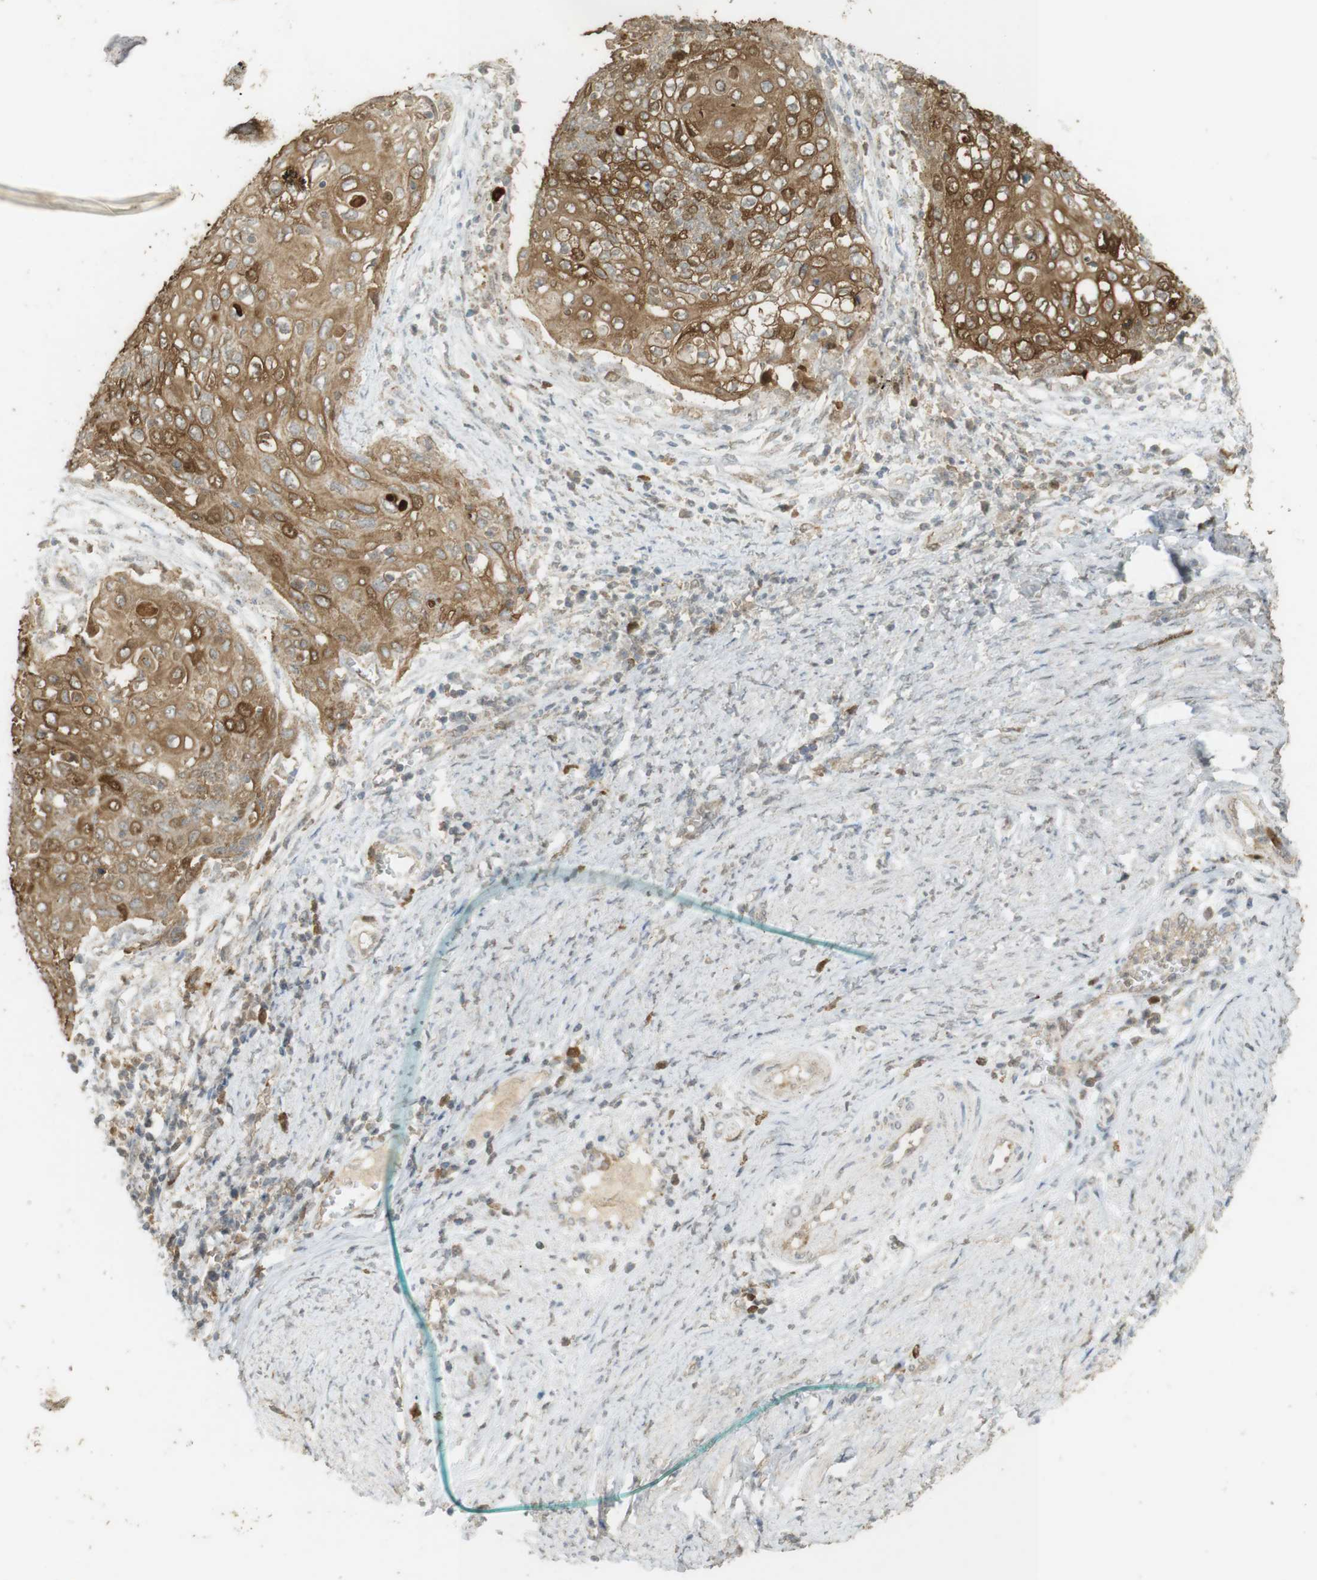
{"staining": {"intensity": "moderate", "quantity": ">75%", "location": "cytoplasmic/membranous"}, "tissue": "cervical cancer", "cell_type": "Tumor cells", "image_type": "cancer", "snomed": [{"axis": "morphology", "description": "Squamous cell carcinoma, NOS"}, {"axis": "topography", "description": "Cervix"}], "caption": "Immunohistochemistry of cervical cancer shows medium levels of moderate cytoplasmic/membranous positivity in approximately >75% of tumor cells.", "gene": "TTK", "patient": {"sex": "female", "age": 39}}